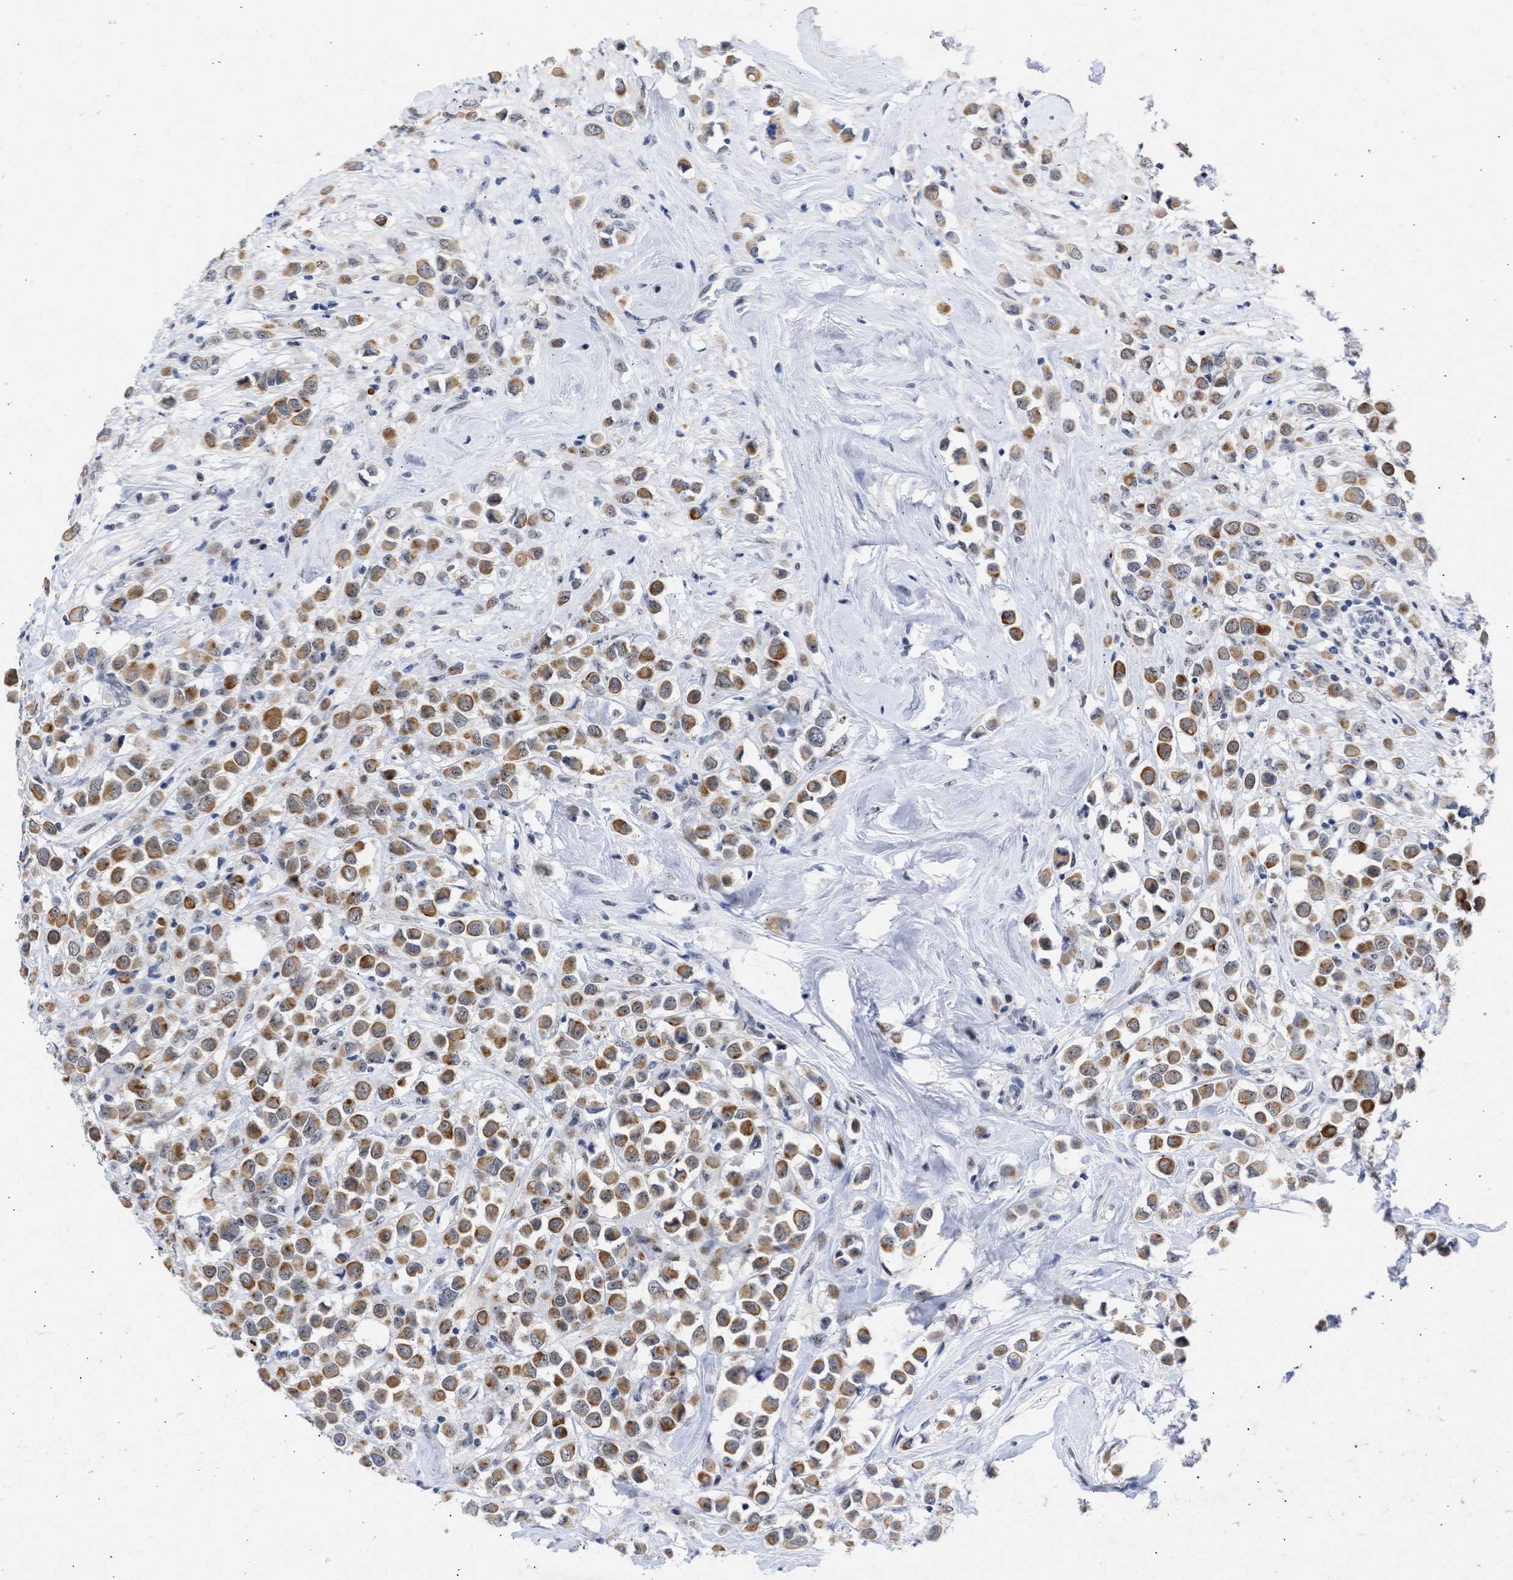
{"staining": {"intensity": "moderate", "quantity": ">75%", "location": "cytoplasmic/membranous"}, "tissue": "breast cancer", "cell_type": "Tumor cells", "image_type": "cancer", "snomed": [{"axis": "morphology", "description": "Duct carcinoma"}, {"axis": "topography", "description": "Breast"}], "caption": "IHC histopathology image of neoplastic tissue: infiltrating ductal carcinoma (breast) stained using immunohistochemistry (IHC) displays medium levels of moderate protein expression localized specifically in the cytoplasmic/membranous of tumor cells, appearing as a cytoplasmic/membranous brown color.", "gene": "DDX41", "patient": {"sex": "female", "age": 61}}